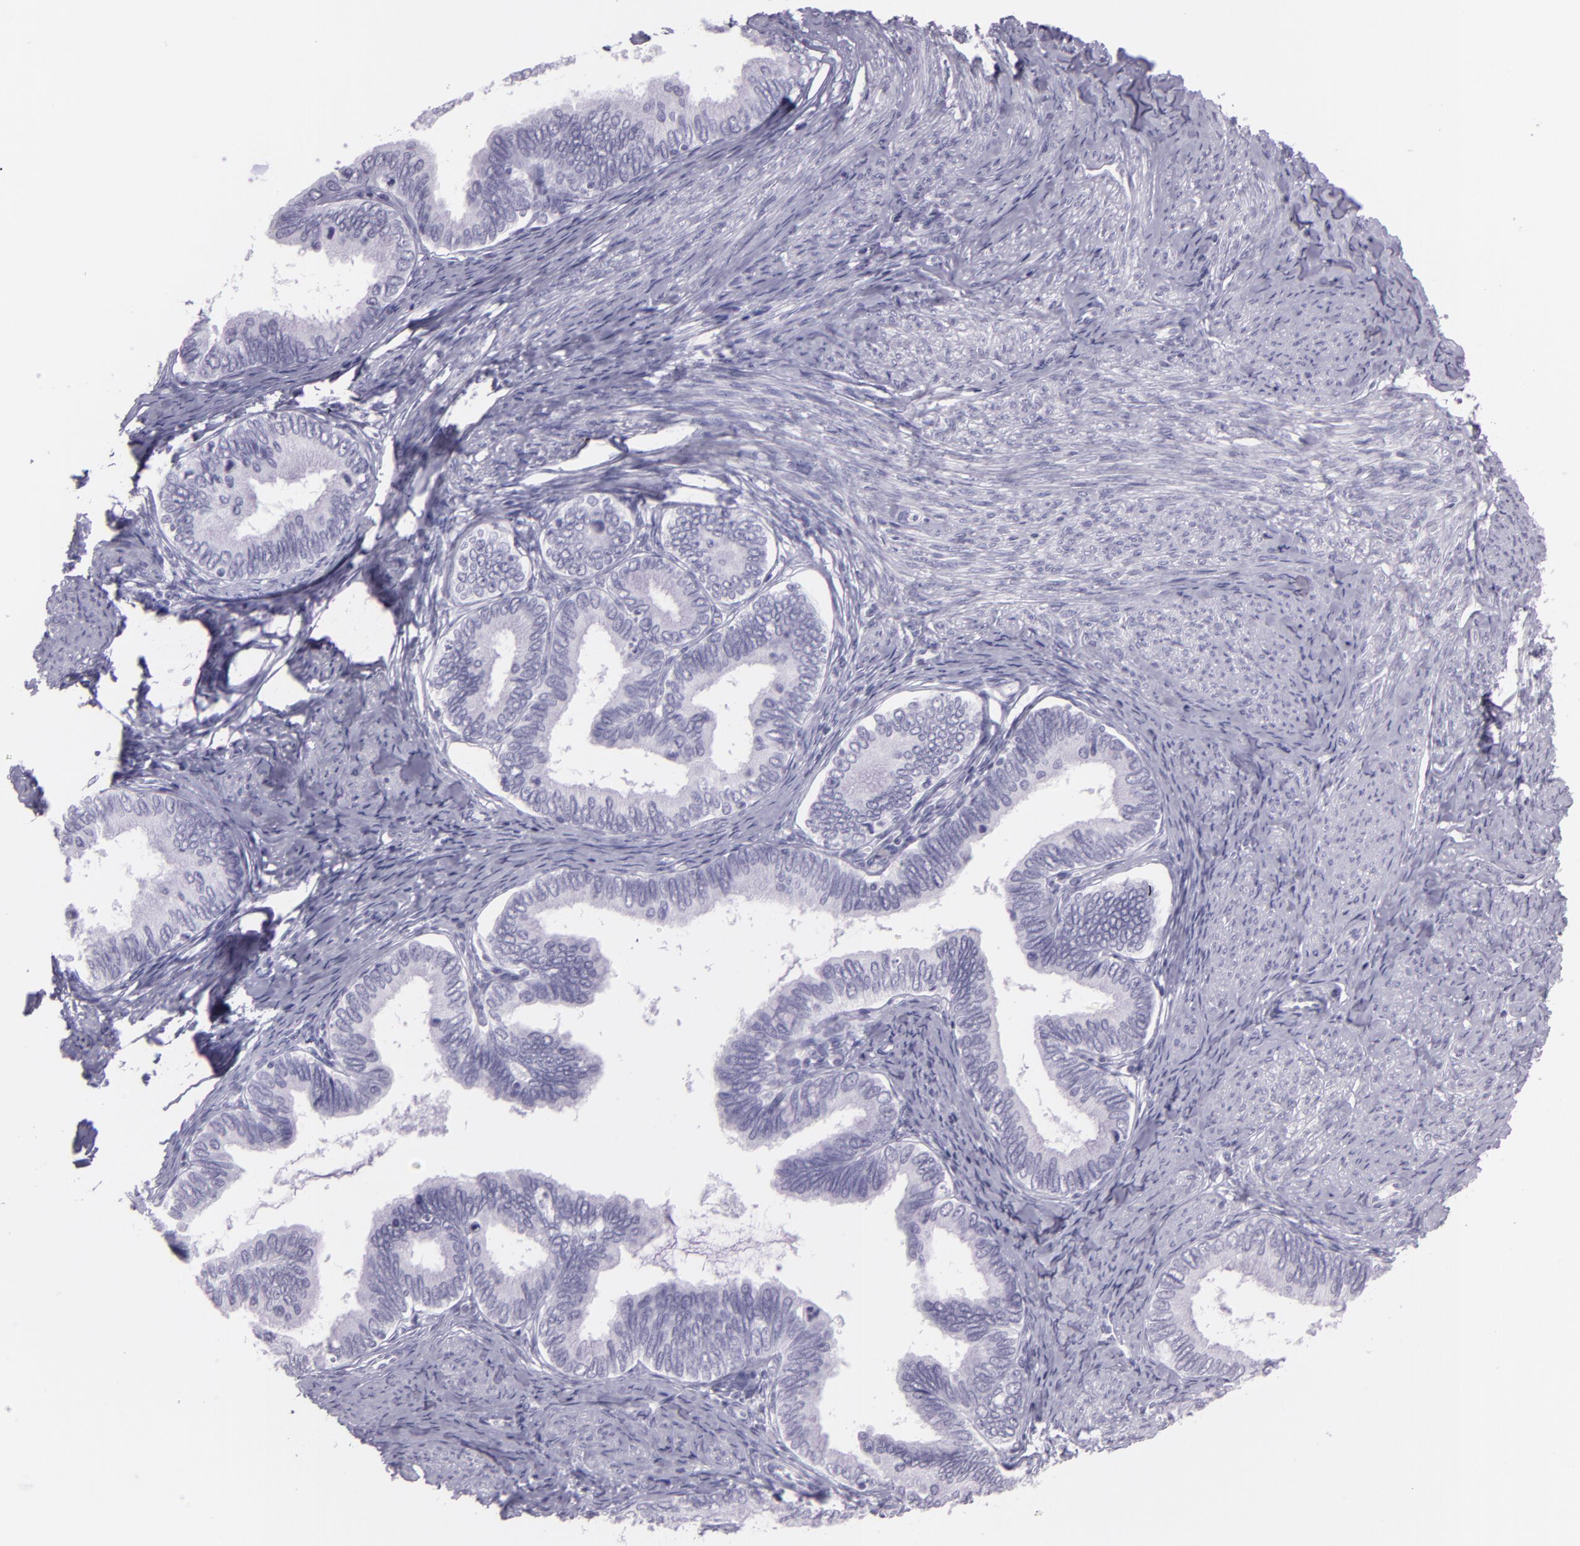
{"staining": {"intensity": "negative", "quantity": "none", "location": "none"}, "tissue": "cervical cancer", "cell_type": "Tumor cells", "image_type": "cancer", "snomed": [{"axis": "morphology", "description": "Adenocarcinoma, NOS"}, {"axis": "topography", "description": "Cervix"}], "caption": "The histopathology image demonstrates no significant positivity in tumor cells of cervical cancer.", "gene": "MUC6", "patient": {"sex": "female", "age": 49}}